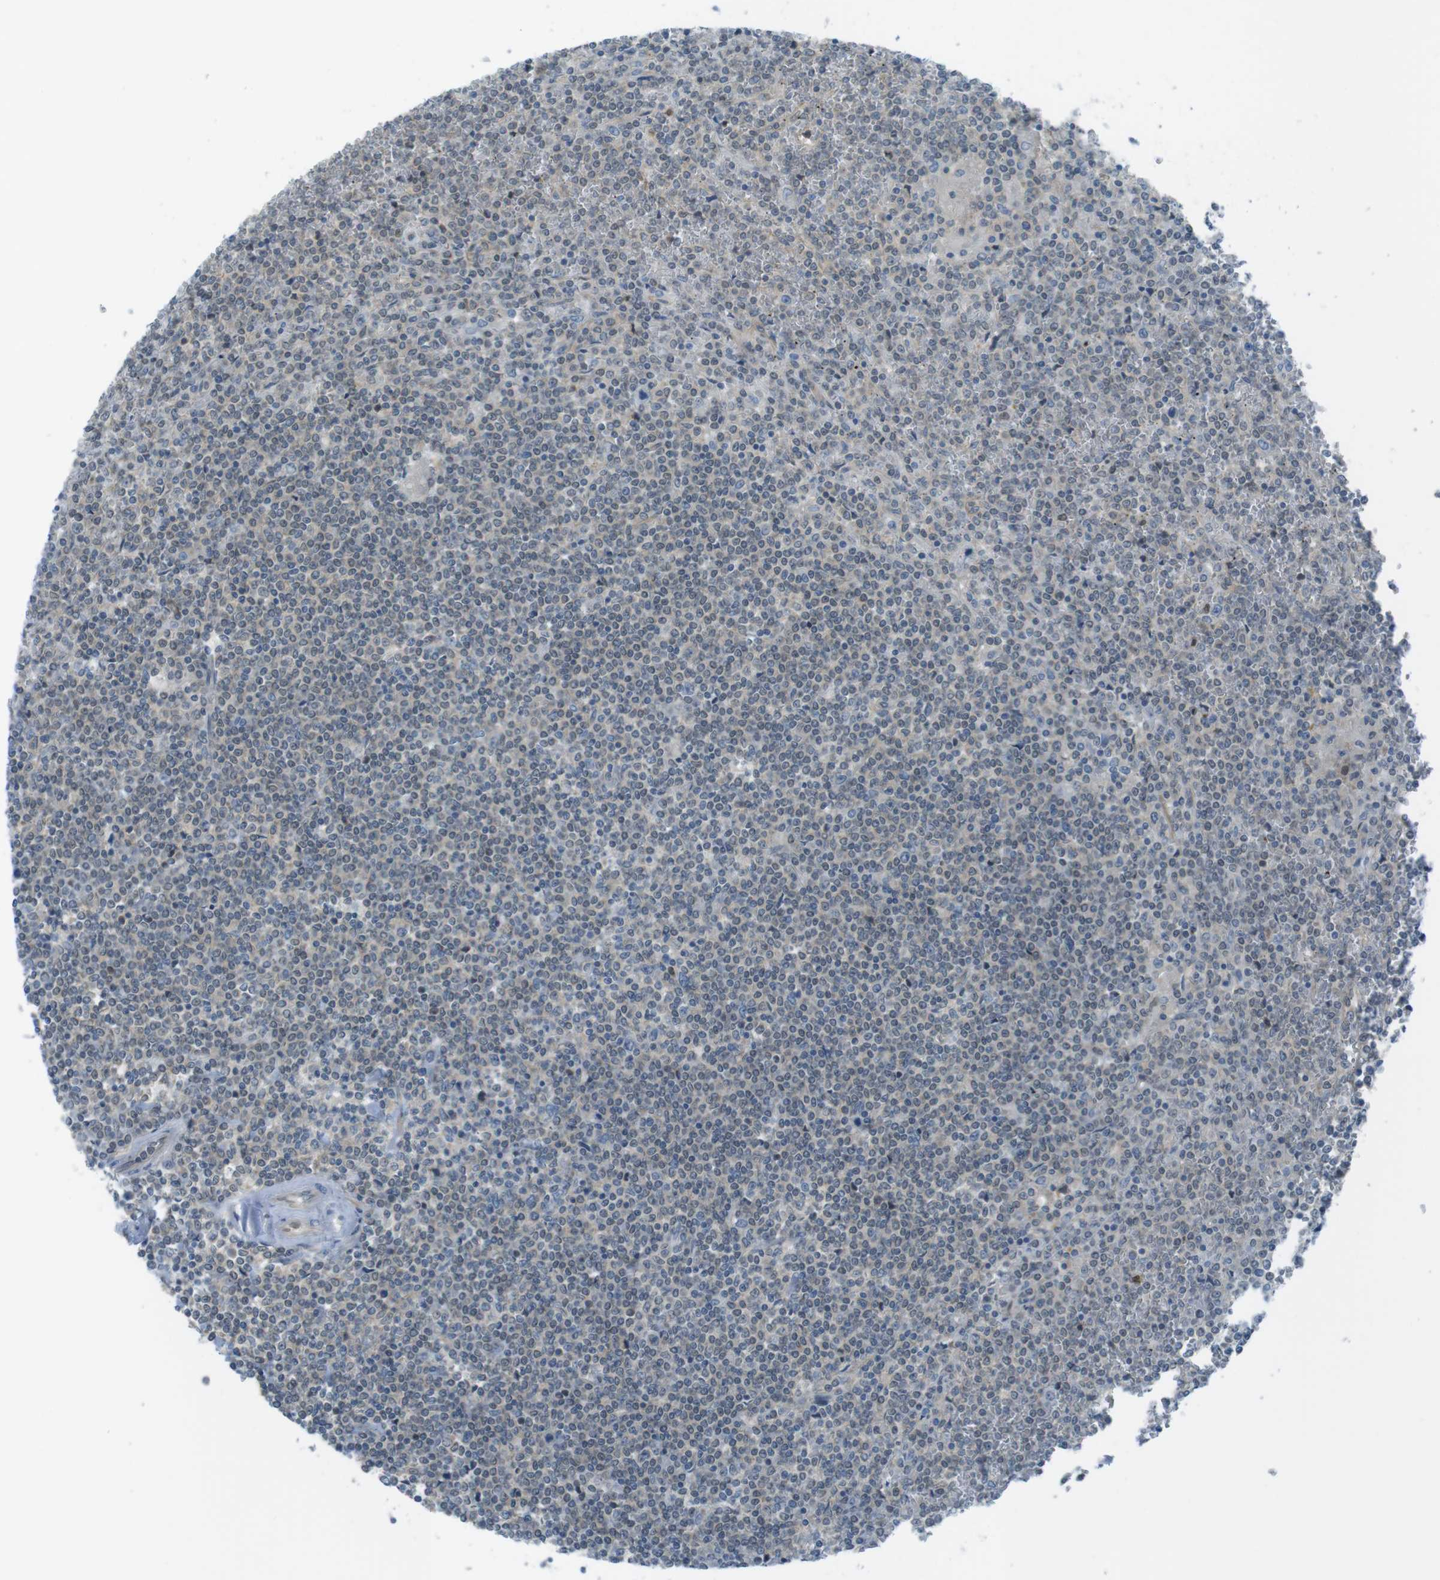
{"staining": {"intensity": "negative", "quantity": "none", "location": "none"}, "tissue": "lymphoma", "cell_type": "Tumor cells", "image_type": "cancer", "snomed": [{"axis": "morphology", "description": "Malignant lymphoma, non-Hodgkin's type, Low grade"}, {"axis": "topography", "description": "Spleen"}], "caption": "Human lymphoma stained for a protein using IHC shows no staining in tumor cells.", "gene": "ZDHHC20", "patient": {"sex": "female", "age": 19}}